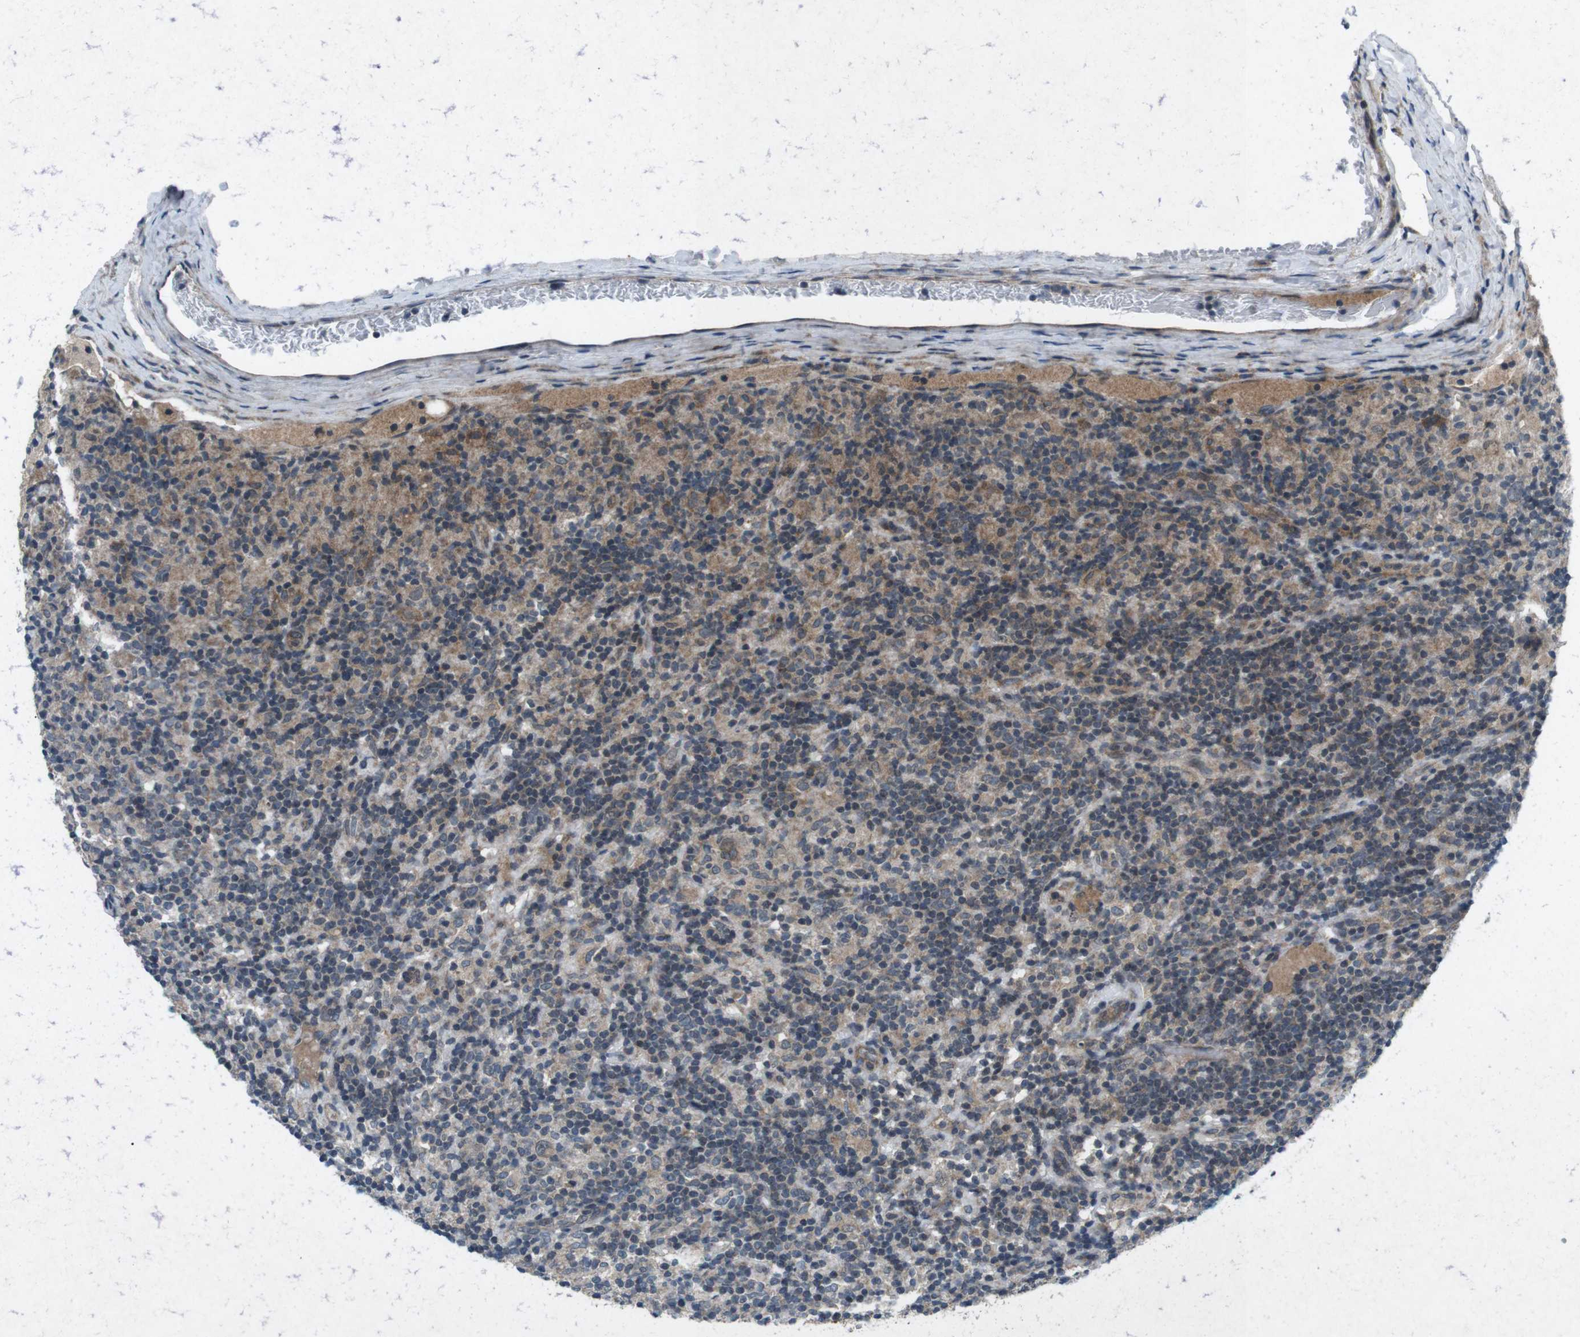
{"staining": {"intensity": "moderate", "quantity": "25%-75%", "location": "cytoplasmic/membranous"}, "tissue": "lymphoma", "cell_type": "Tumor cells", "image_type": "cancer", "snomed": [{"axis": "morphology", "description": "Hodgkin's disease, NOS"}, {"axis": "topography", "description": "Lymph node"}], "caption": "Human Hodgkin's disease stained with a brown dye exhibits moderate cytoplasmic/membranous positive expression in about 25%-75% of tumor cells.", "gene": "CDK16", "patient": {"sex": "male", "age": 70}}